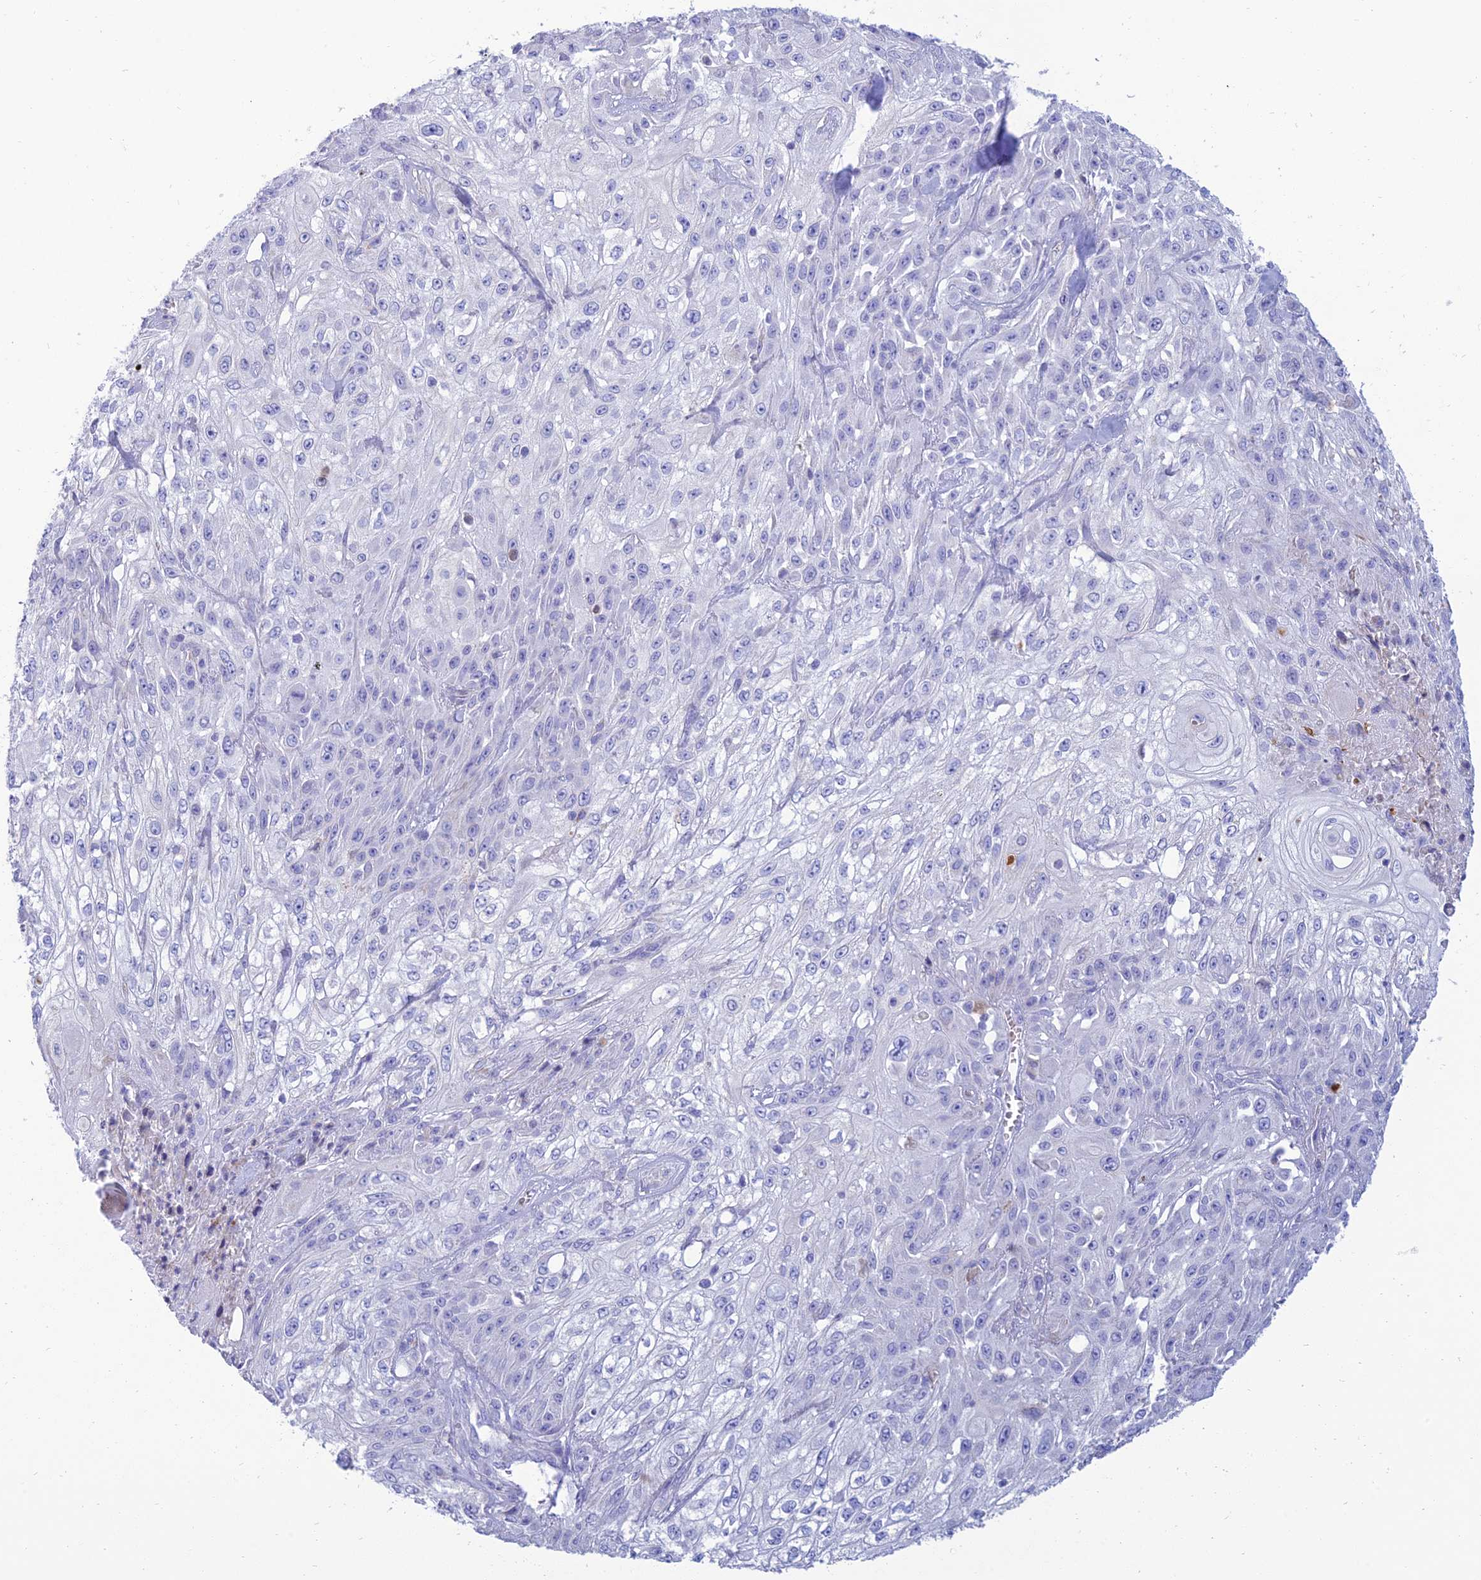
{"staining": {"intensity": "negative", "quantity": "none", "location": "none"}, "tissue": "skin cancer", "cell_type": "Tumor cells", "image_type": "cancer", "snomed": [{"axis": "morphology", "description": "Squamous cell carcinoma, NOS"}, {"axis": "morphology", "description": "Squamous cell carcinoma, metastatic, NOS"}, {"axis": "topography", "description": "Skin"}, {"axis": "topography", "description": "Lymph node"}], "caption": "Skin cancer (squamous cell carcinoma) stained for a protein using immunohistochemistry displays no positivity tumor cells.", "gene": "MAL2", "patient": {"sex": "male", "age": 75}}